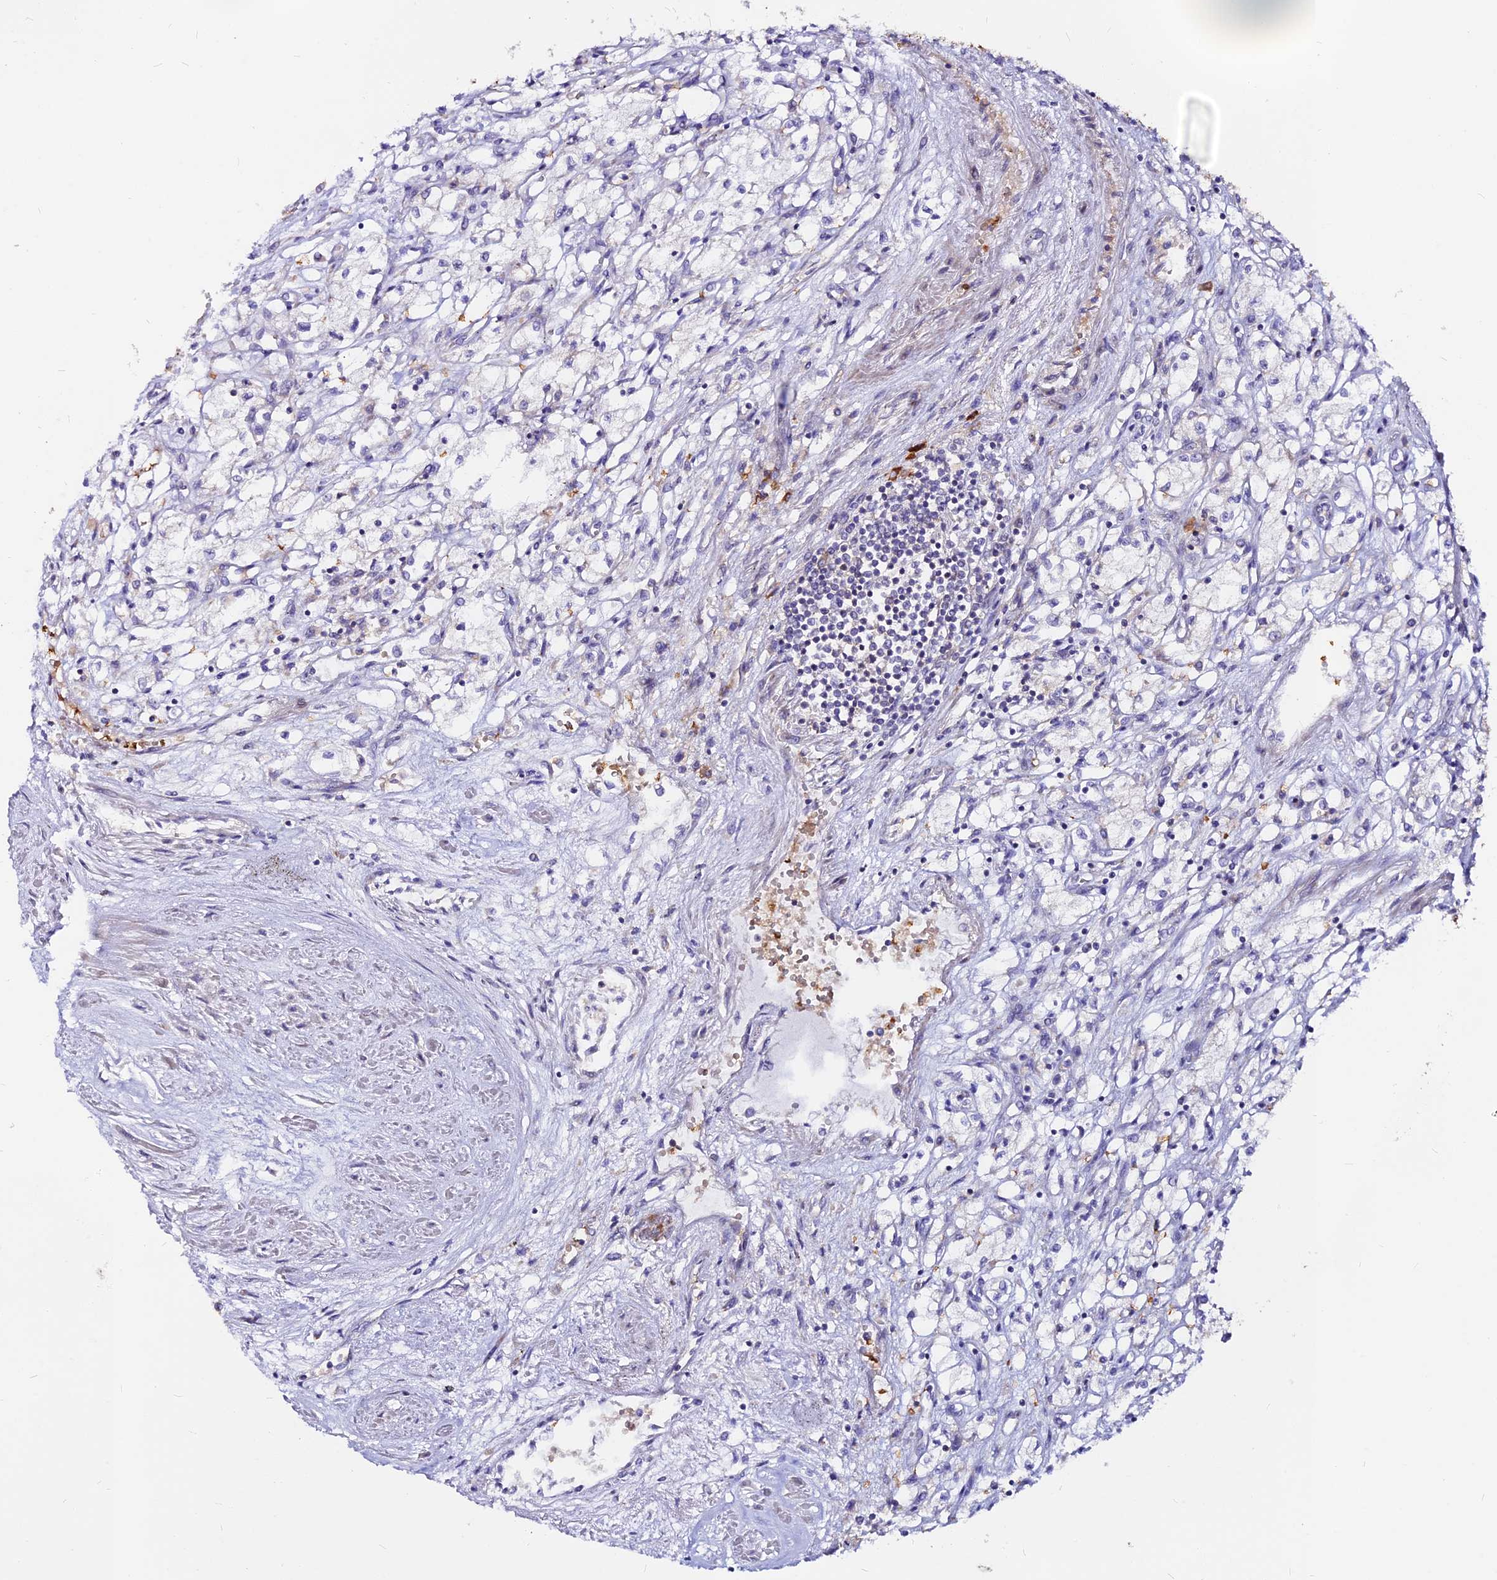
{"staining": {"intensity": "negative", "quantity": "none", "location": "none"}, "tissue": "renal cancer", "cell_type": "Tumor cells", "image_type": "cancer", "snomed": [{"axis": "morphology", "description": "Adenocarcinoma, NOS"}, {"axis": "topography", "description": "Kidney"}], "caption": "High magnification brightfield microscopy of renal cancer (adenocarcinoma) stained with DAB (brown) and counterstained with hematoxylin (blue): tumor cells show no significant staining.", "gene": "DENND2D", "patient": {"sex": "male", "age": 59}}